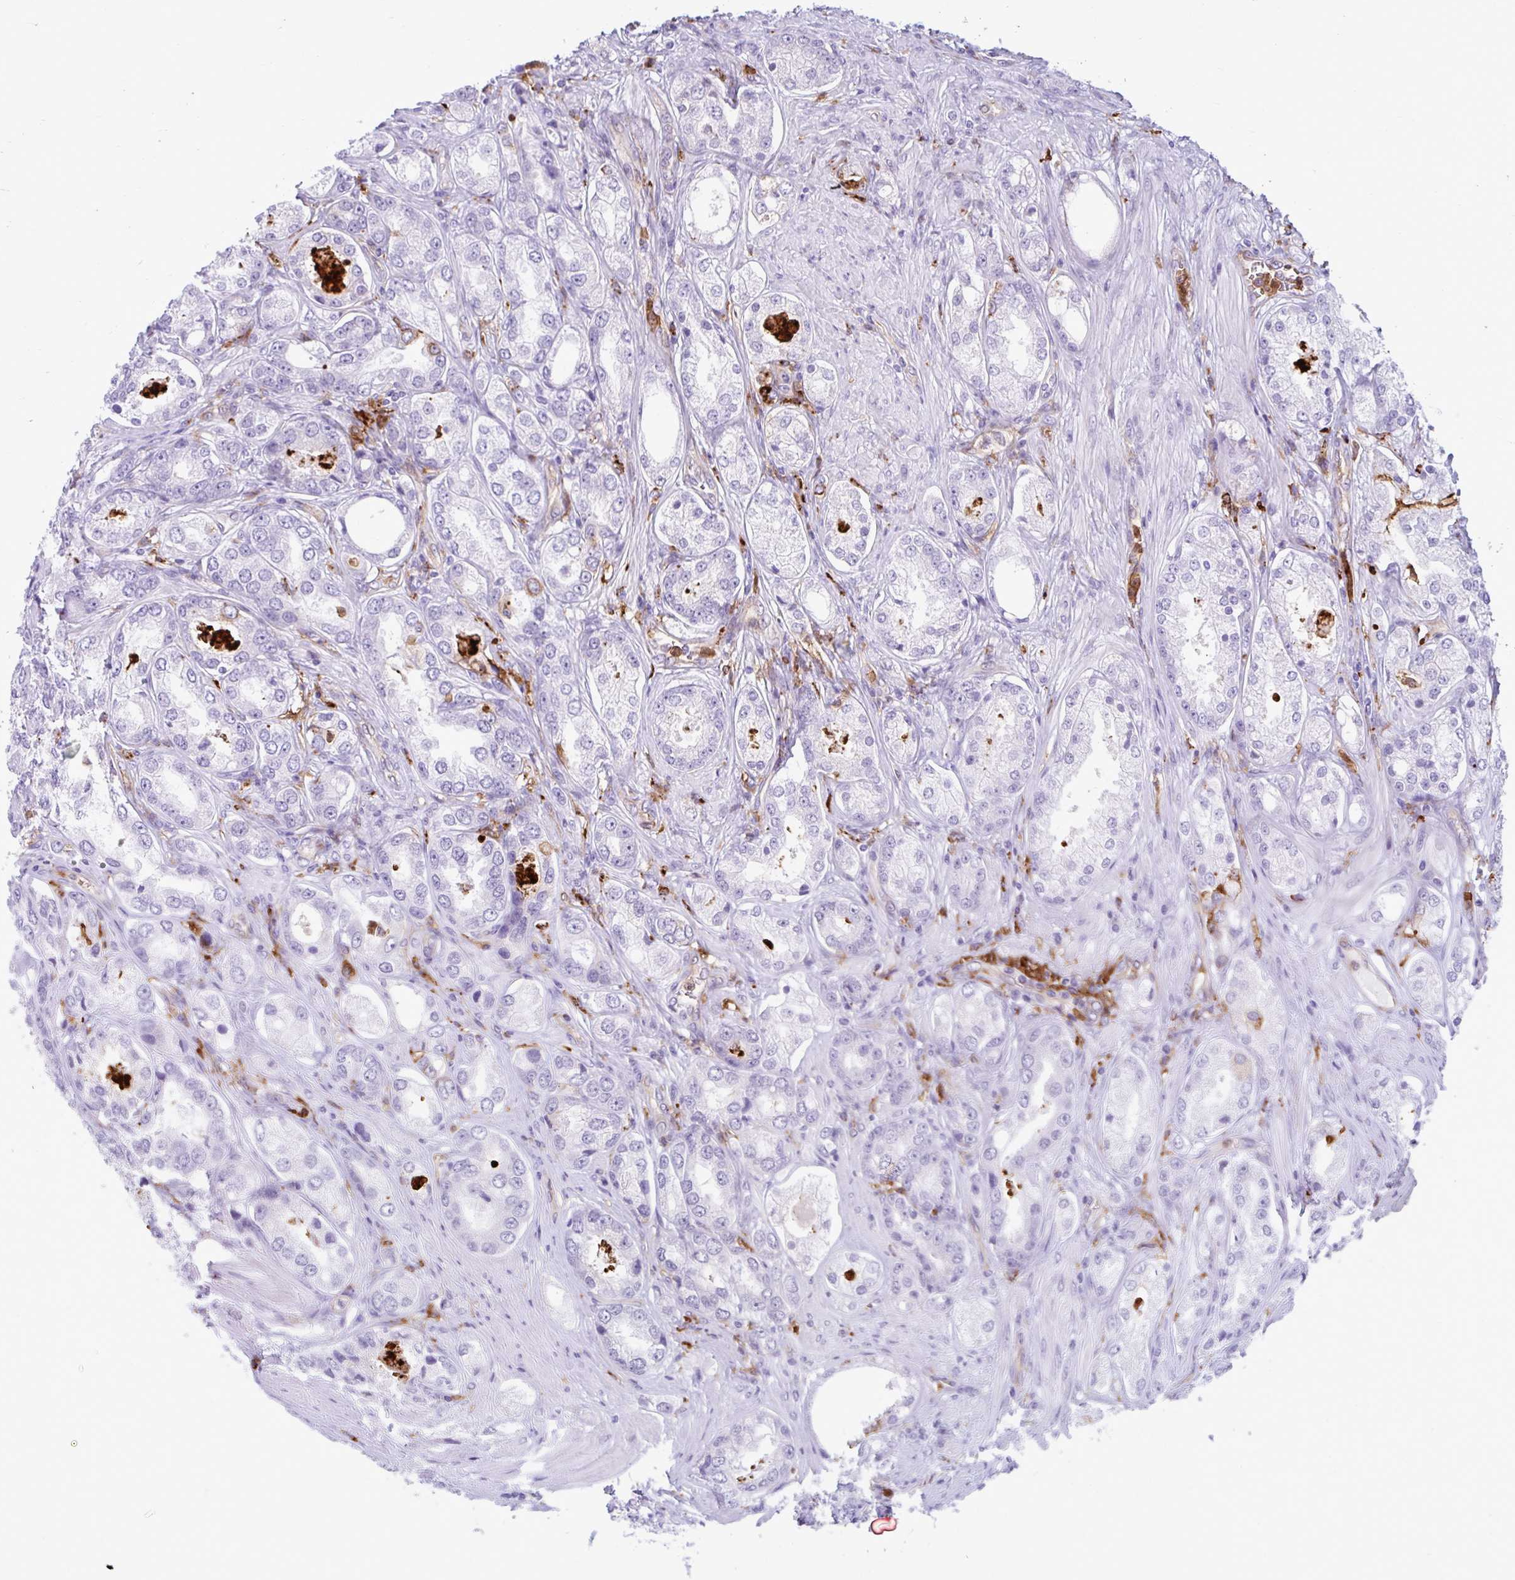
{"staining": {"intensity": "negative", "quantity": "none", "location": "none"}, "tissue": "prostate cancer", "cell_type": "Tumor cells", "image_type": "cancer", "snomed": [{"axis": "morphology", "description": "Adenocarcinoma, Low grade"}, {"axis": "topography", "description": "Prostate"}], "caption": "An IHC micrograph of prostate cancer is shown. There is no staining in tumor cells of prostate cancer. The staining is performed using DAB brown chromogen with nuclei counter-stained in using hematoxylin.", "gene": "CEP120", "patient": {"sex": "male", "age": 68}}